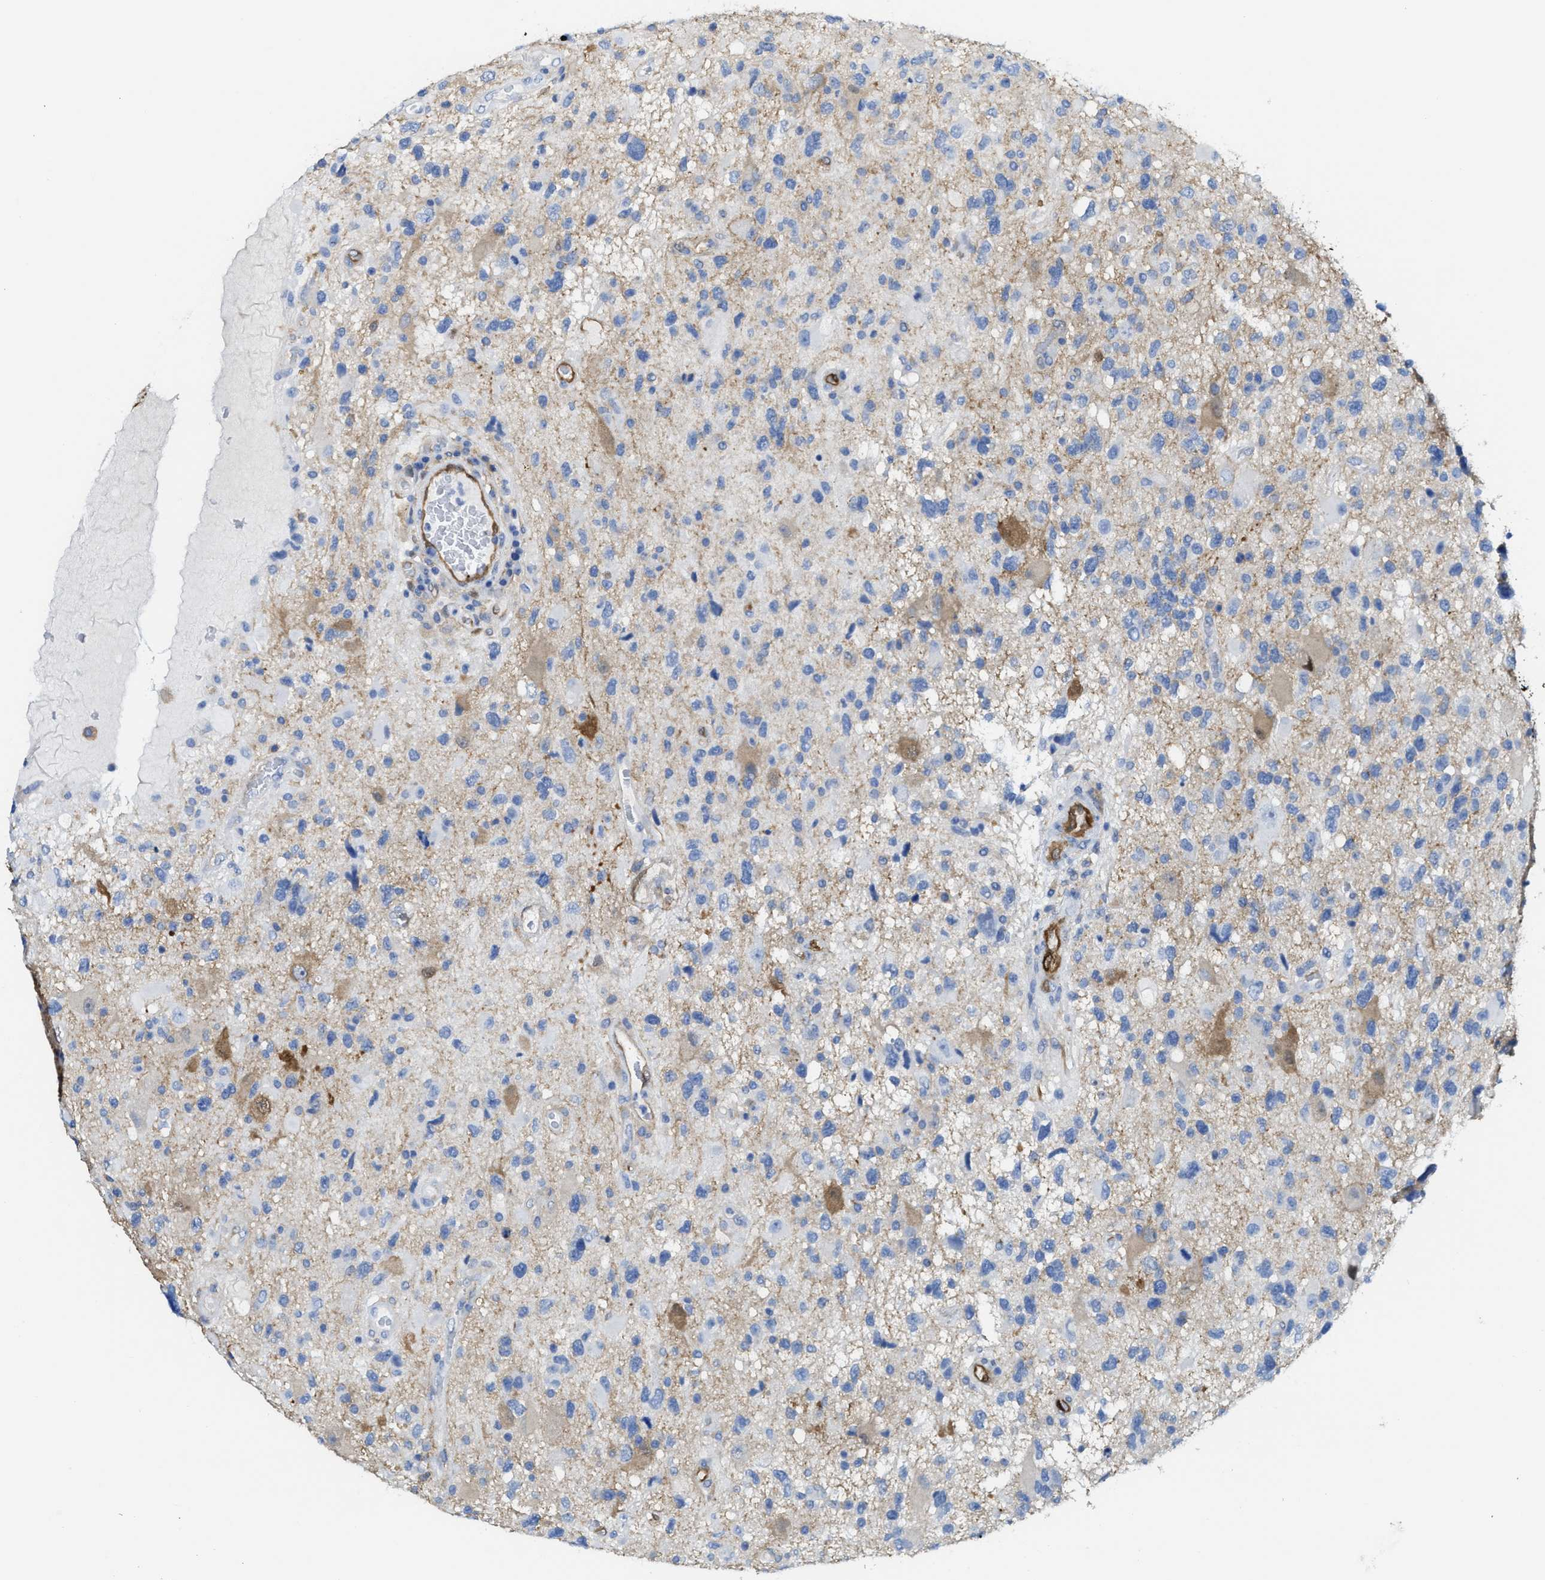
{"staining": {"intensity": "negative", "quantity": "none", "location": "none"}, "tissue": "glioma", "cell_type": "Tumor cells", "image_type": "cancer", "snomed": [{"axis": "morphology", "description": "Glioma, malignant, High grade"}, {"axis": "topography", "description": "Brain"}], "caption": "Immunohistochemistry (IHC) photomicrograph of high-grade glioma (malignant) stained for a protein (brown), which exhibits no positivity in tumor cells. (DAB (3,3'-diaminobenzidine) immunohistochemistry (IHC), high magnification).", "gene": "ASS1", "patient": {"sex": "male", "age": 33}}